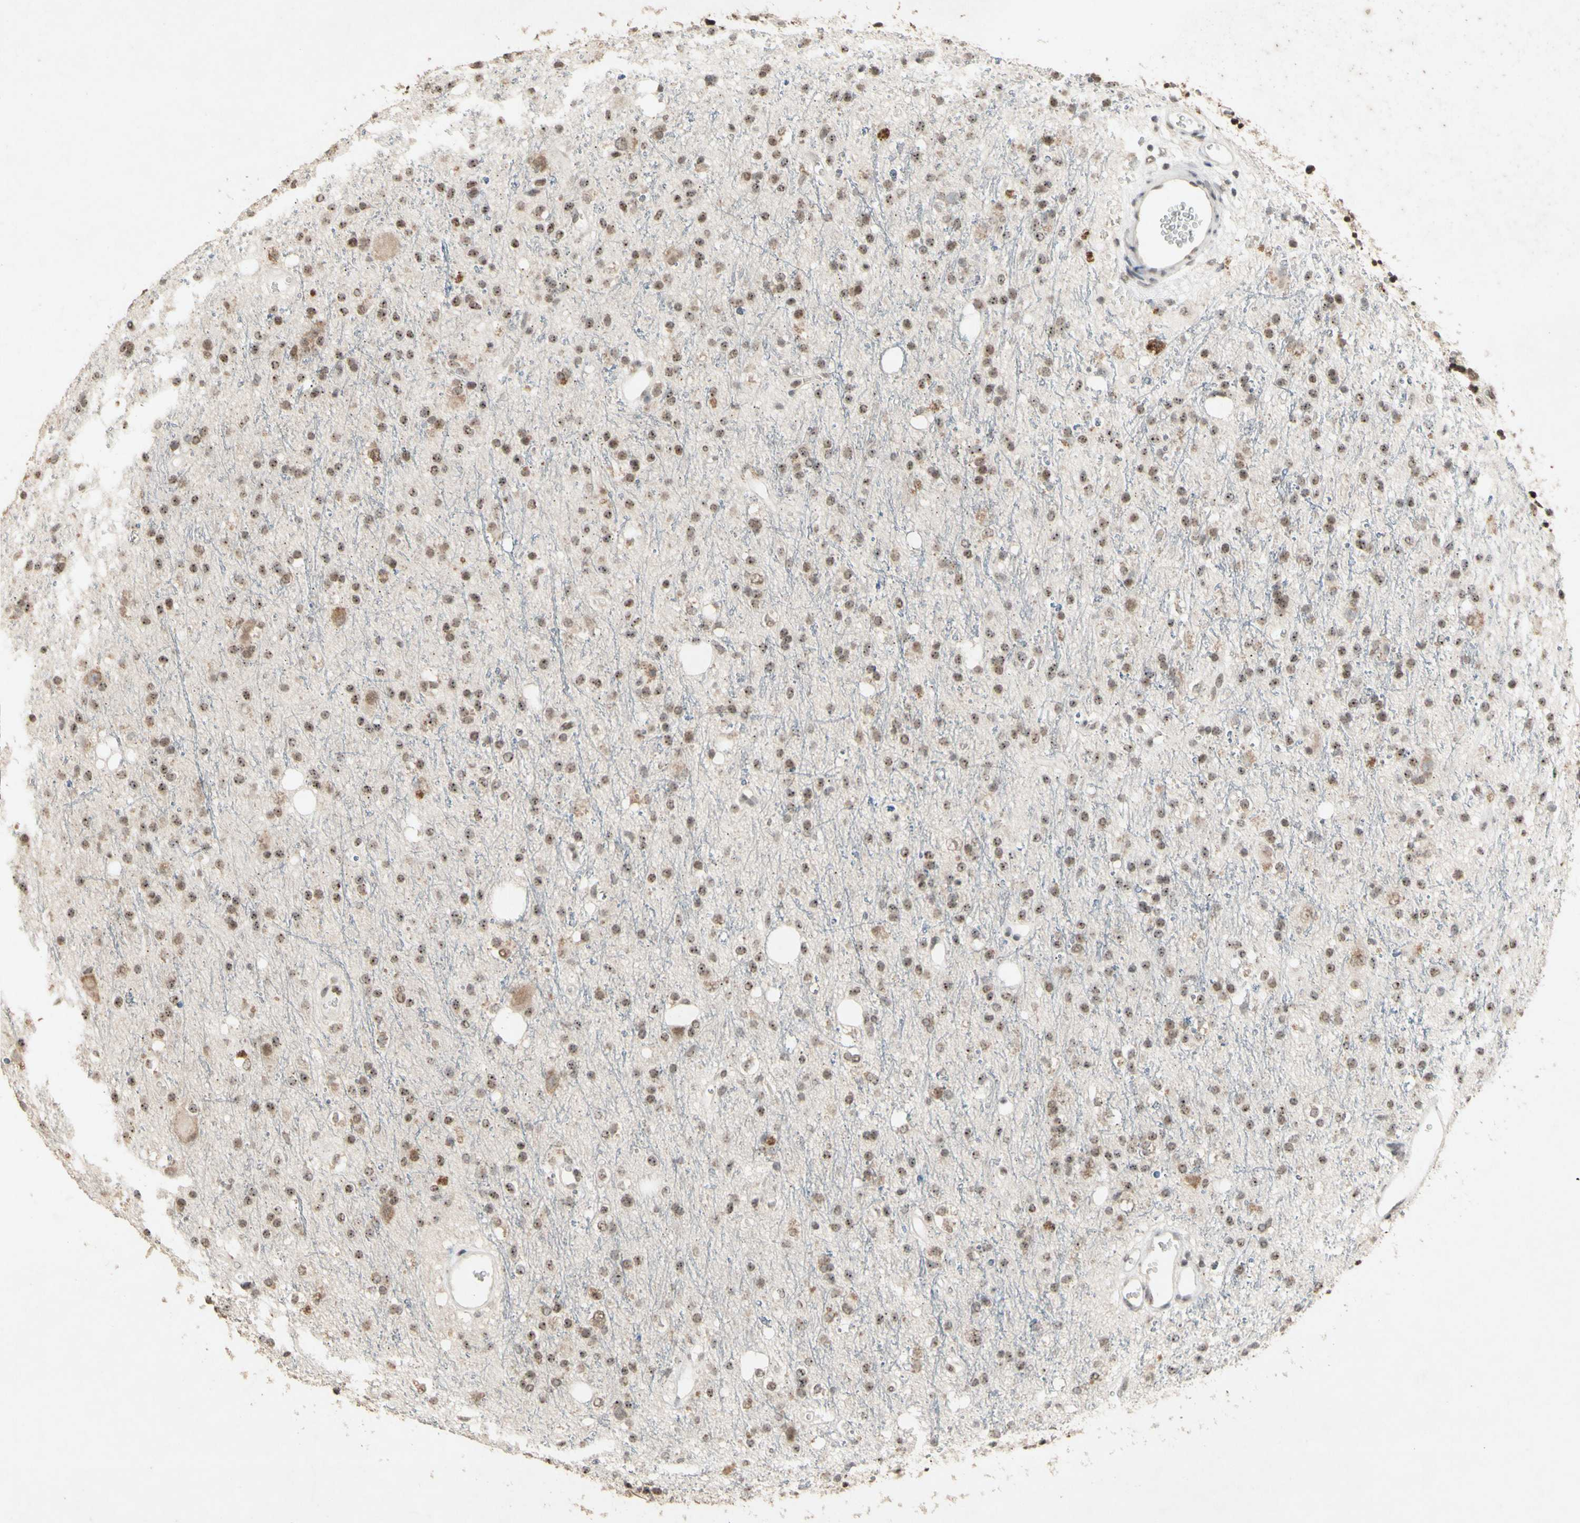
{"staining": {"intensity": "moderate", "quantity": "<25%", "location": "nuclear"}, "tissue": "glioma", "cell_type": "Tumor cells", "image_type": "cancer", "snomed": [{"axis": "morphology", "description": "Glioma, malignant, High grade"}, {"axis": "topography", "description": "Brain"}], "caption": "Immunohistochemistry (IHC) image of neoplastic tissue: glioma stained using immunohistochemistry (IHC) exhibits low levels of moderate protein expression localized specifically in the nuclear of tumor cells, appearing as a nuclear brown color.", "gene": "CENPB", "patient": {"sex": "male", "age": 47}}